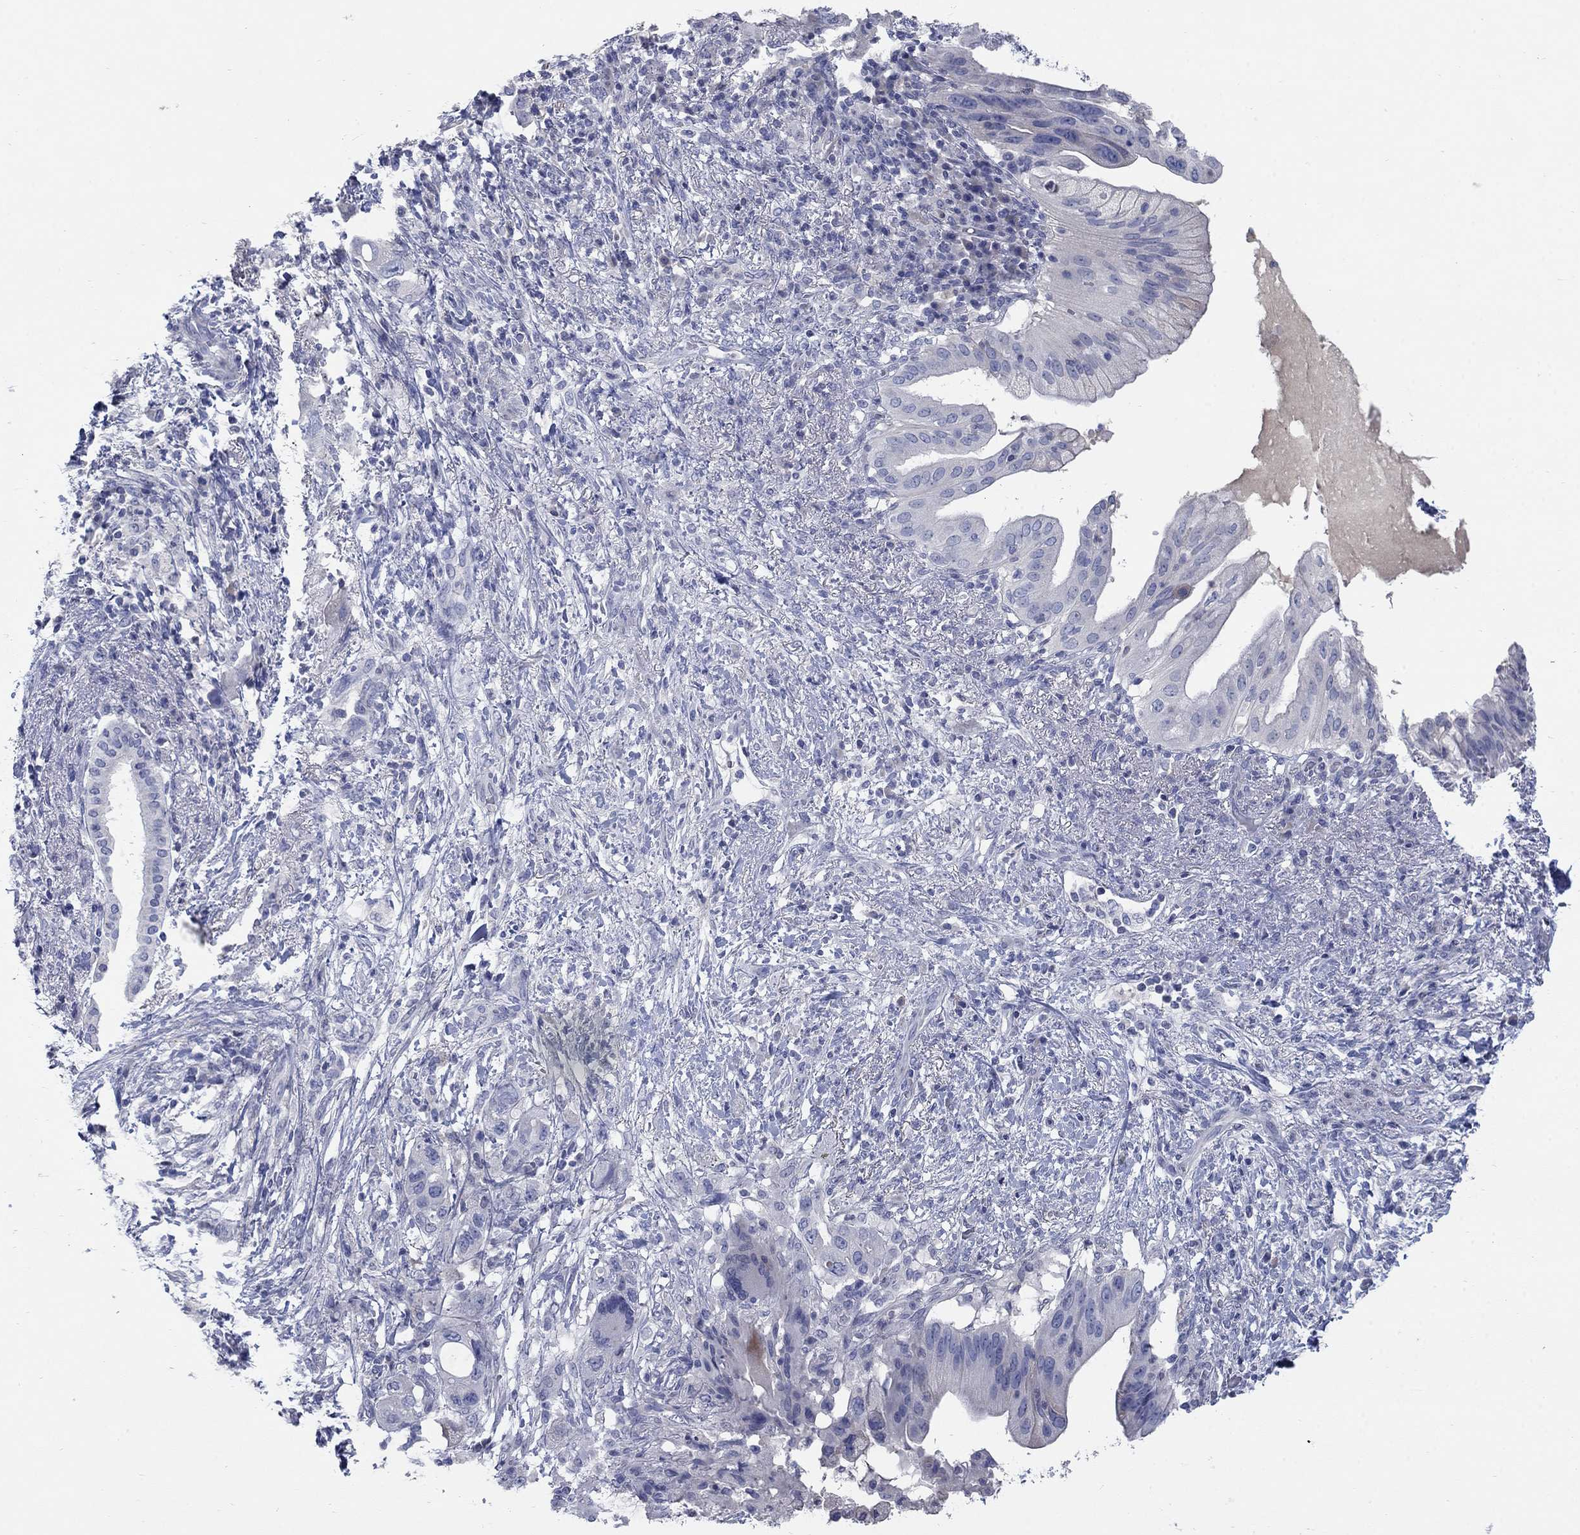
{"staining": {"intensity": "negative", "quantity": "none", "location": "none"}, "tissue": "pancreatic cancer", "cell_type": "Tumor cells", "image_type": "cancer", "snomed": [{"axis": "morphology", "description": "Adenocarcinoma, NOS"}, {"axis": "topography", "description": "Pancreas"}], "caption": "Pancreatic cancer stained for a protein using immunohistochemistry (IHC) reveals no positivity tumor cells.", "gene": "TMEM249", "patient": {"sex": "female", "age": 72}}